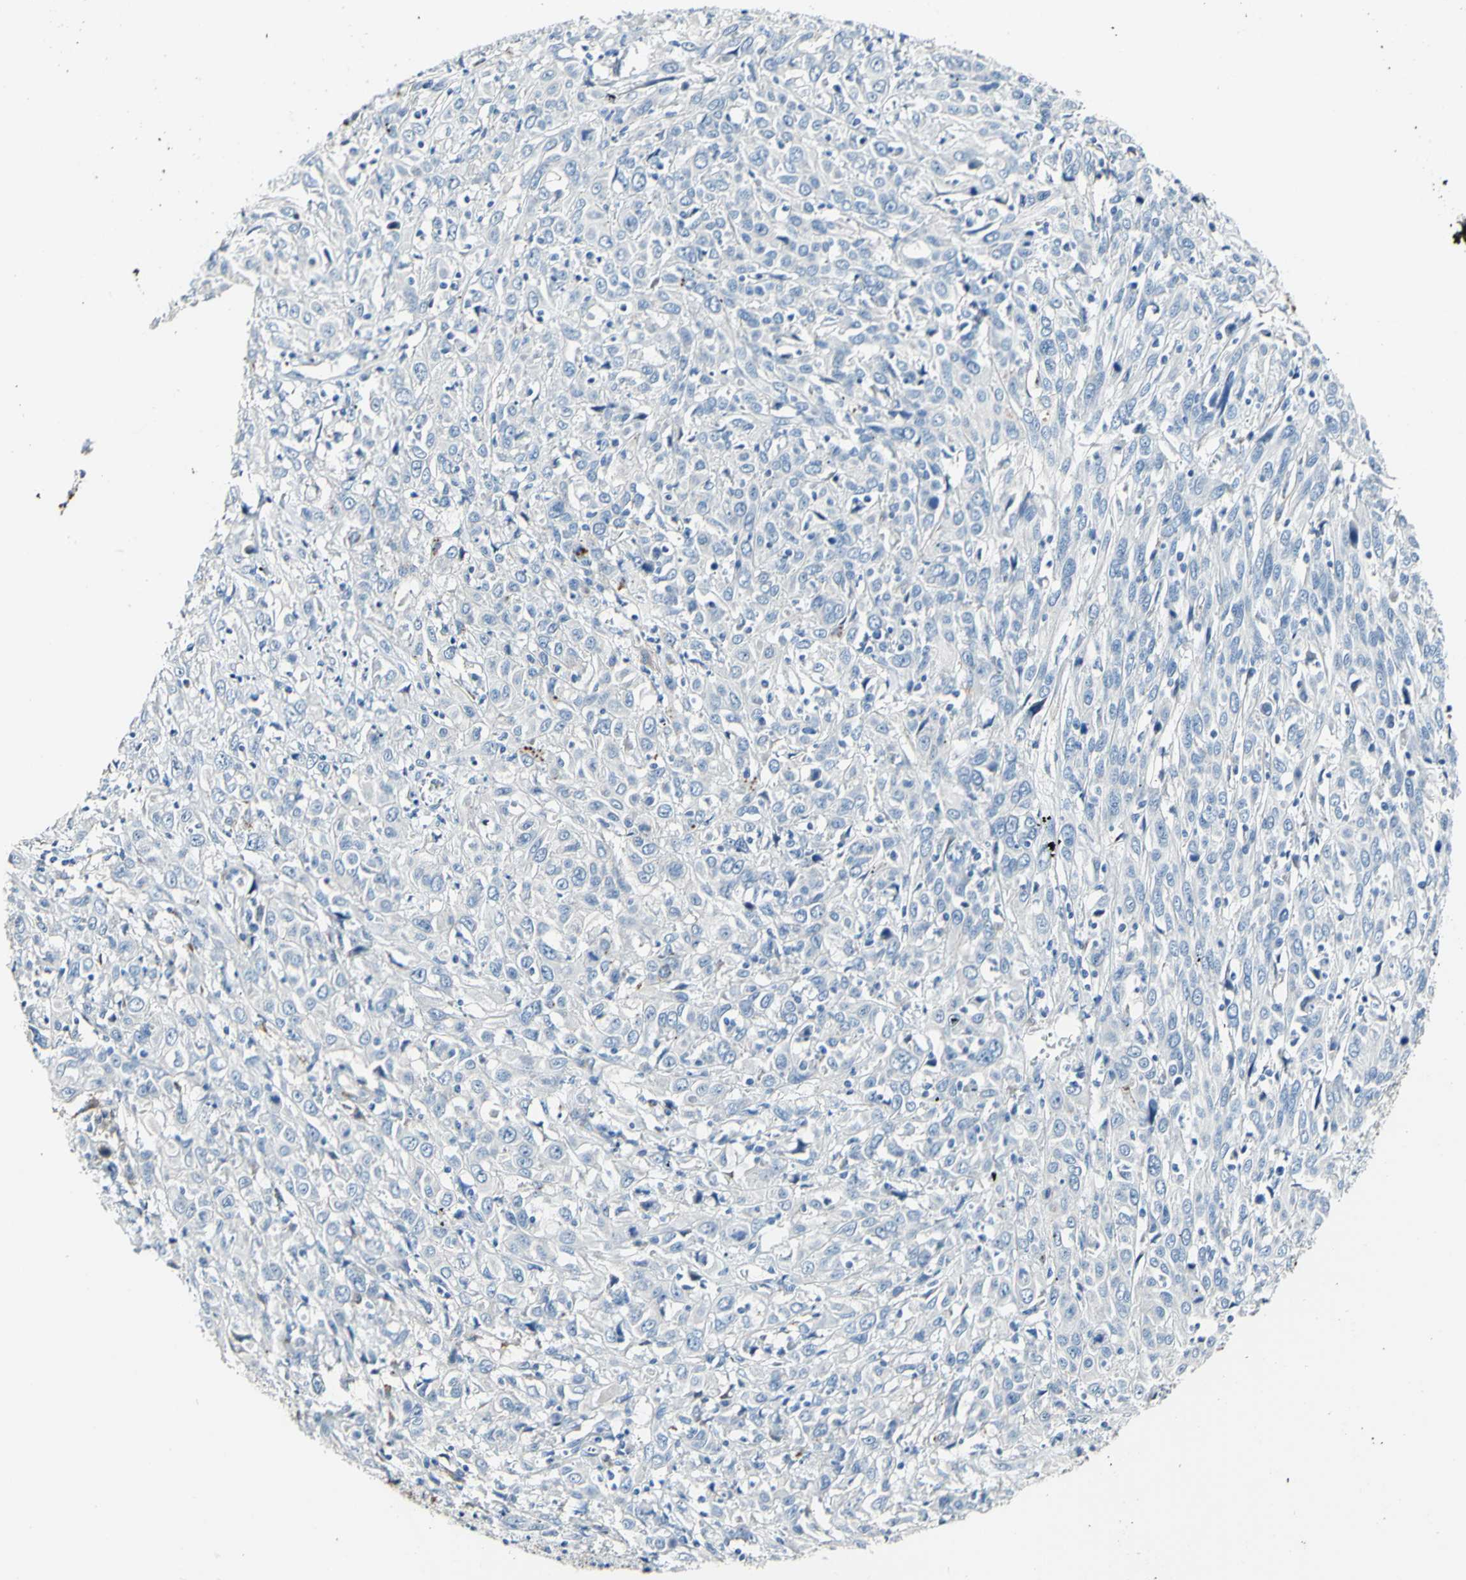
{"staining": {"intensity": "negative", "quantity": "none", "location": "none"}, "tissue": "cervical cancer", "cell_type": "Tumor cells", "image_type": "cancer", "snomed": [{"axis": "morphology", "description": "Squamous cell carcinoma, NOS"}, {"axis": "topography", "description": "Cervix"}], "caption": "A photomicrograph of human cervical cancer is negative for staining in tumor cells.", "gene": "COL6A3", "patient": {"sex": "female", "age": 46}}